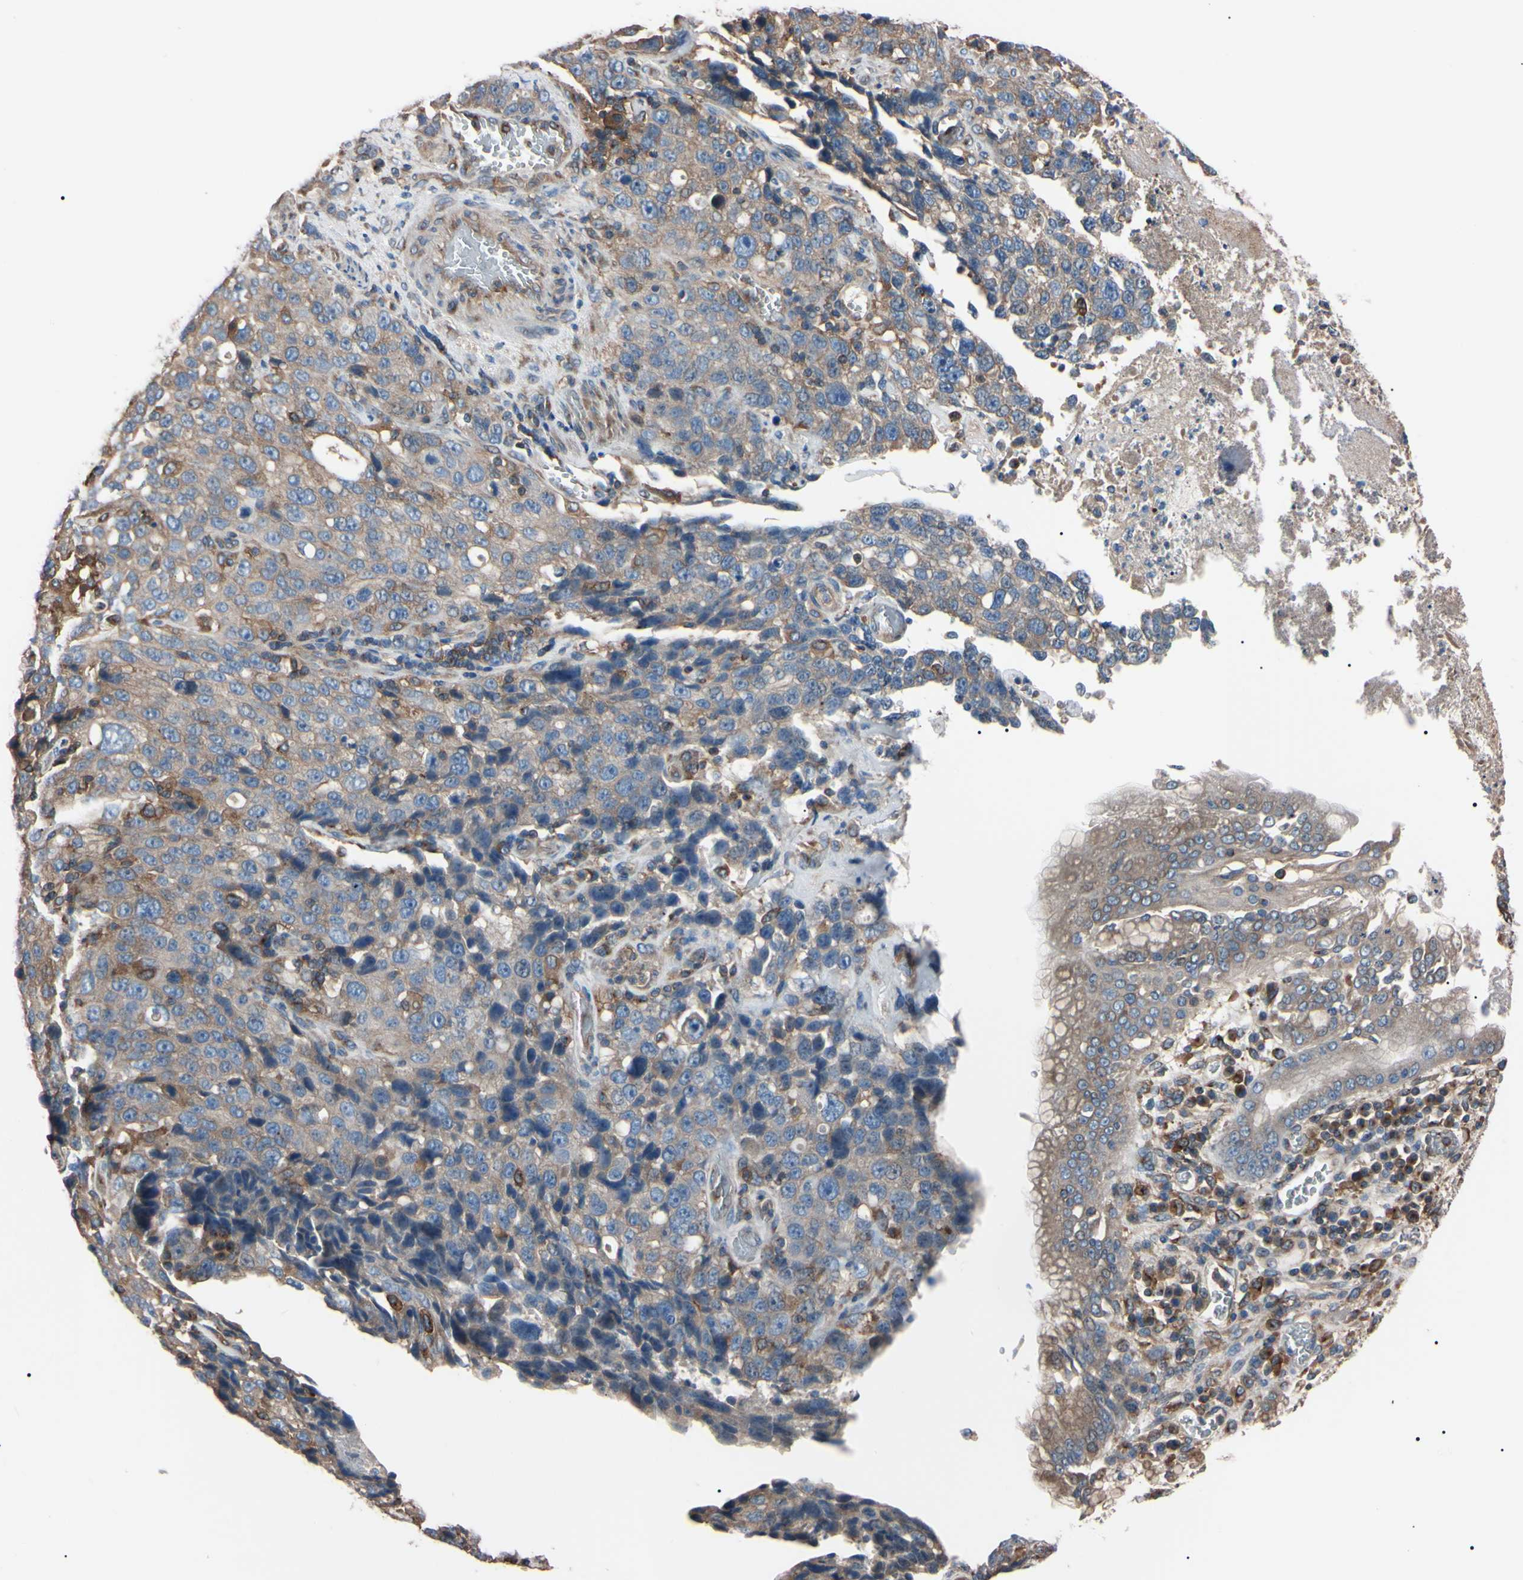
{"staining": {"intensity": "weak", "quantity": ">75%", "location": "cytoplasmic/membranous"}, "tissue": "stomach cancer", "cell_type": "Tumor cells", "image_type": "cancer", "snomed": [{"axis": "morphology", "description": "Normal tissue, NOS"}, {"axis": "morphology", "description": "Adenocarcinoma, NOS"}, {"axis": "topography", "description": "Stomach"}], "caption": "Brown immunohistochemical staining in human adenocarcinoma (stomach) shows weak cytoplasmic/membranous expression in about >75% of tumor cells.", "gene": "PRKACA", "patient": {"sex": "male", "age": 48}}